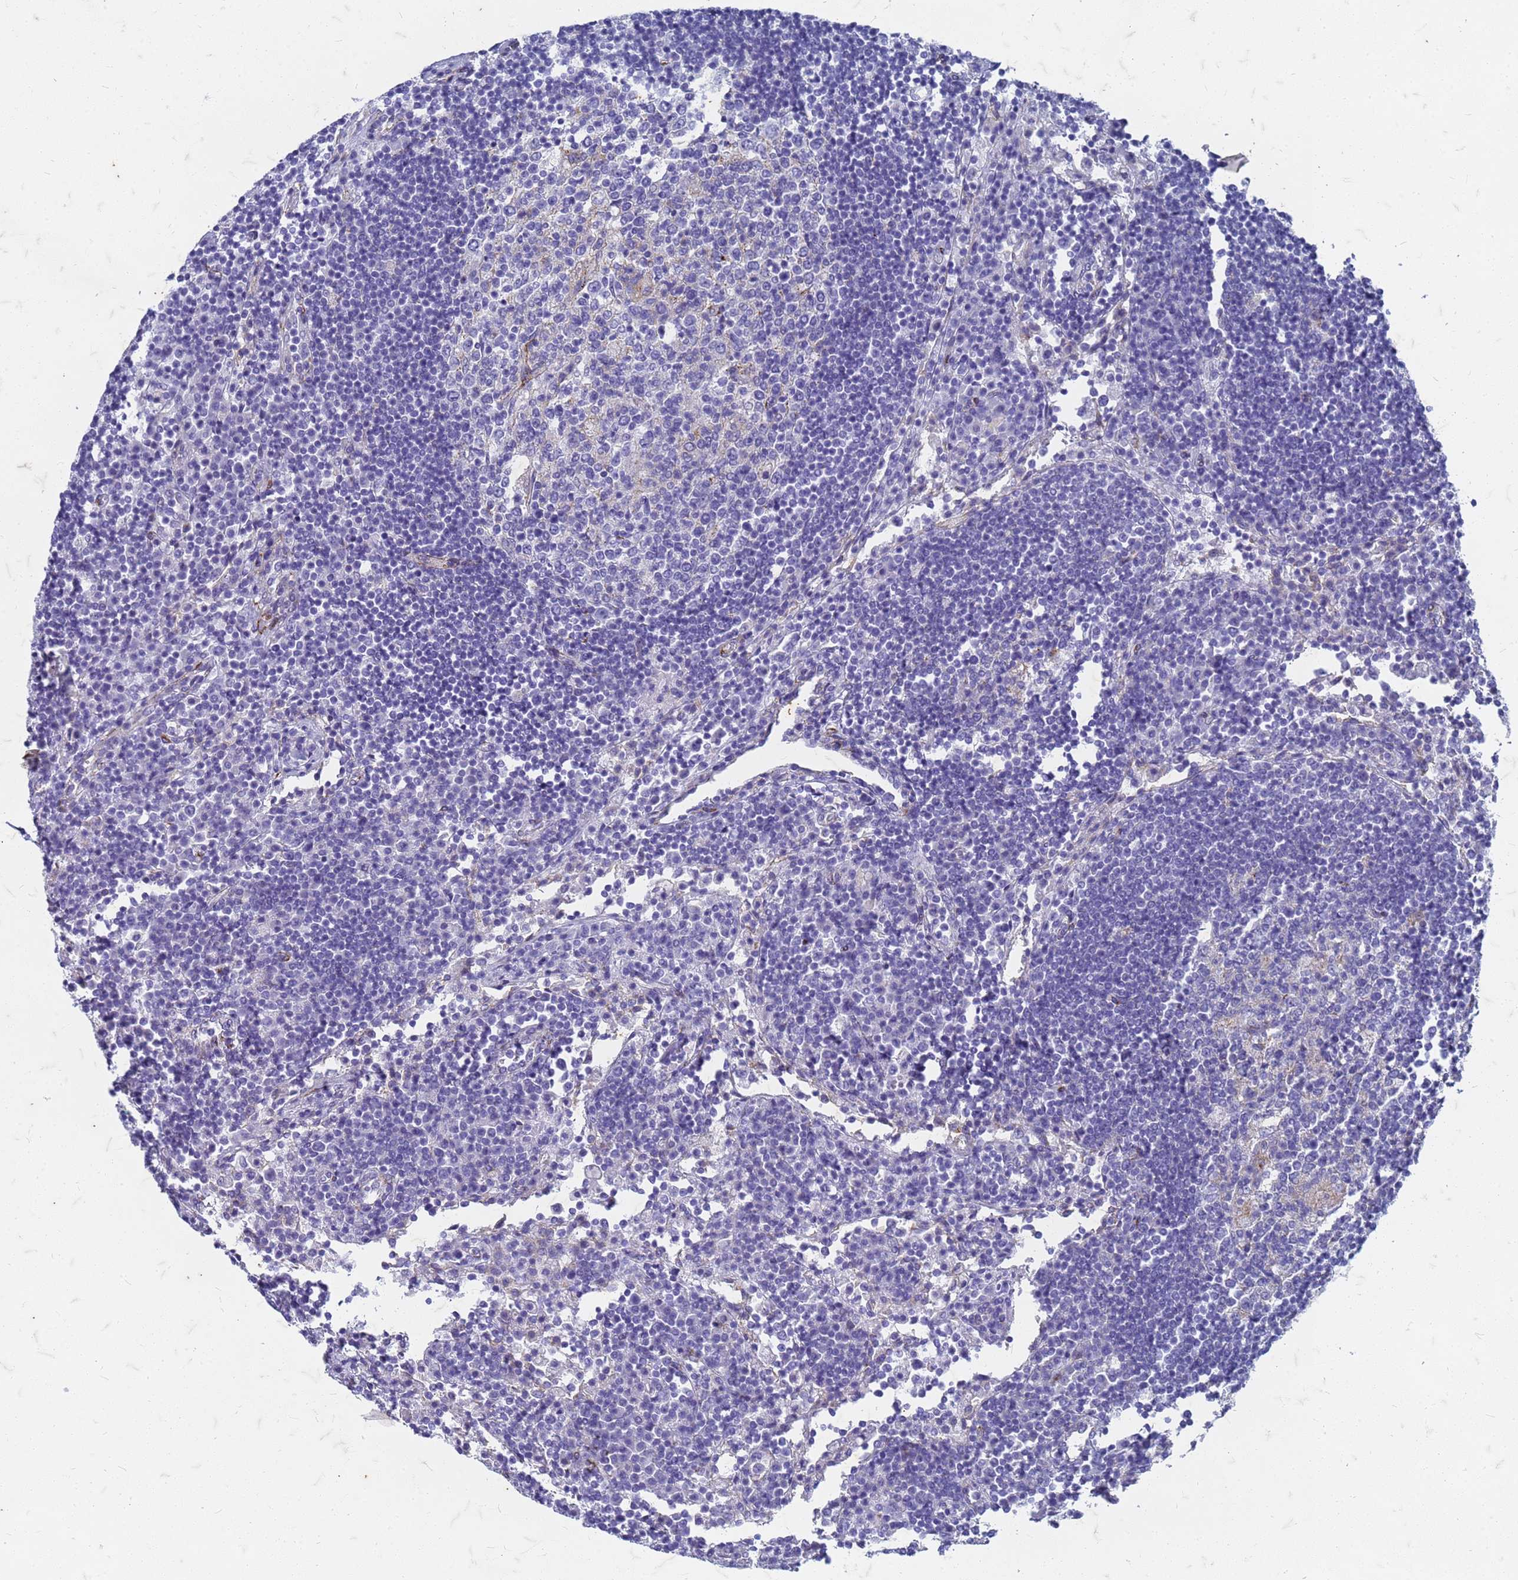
{"staining": {"intensity": "negative", "quantity": "none", "location": "none"}, "tissue": "lymph node", "cell_type": "Germinal center cells", "image_type": "normal", "snomed": [{"axis": "morphology", "description": "Normal tissue, NOS"}, {"axis": "topography", "description": "Lymph node"}], "caption": "An image of human lymph node is negative for staining in germinal center cells. (DAB IHC visualized using brightfield microscopy, high magnification).", "gene": "TRIM64B", "patient": {"sex": "female", "age": 53}}